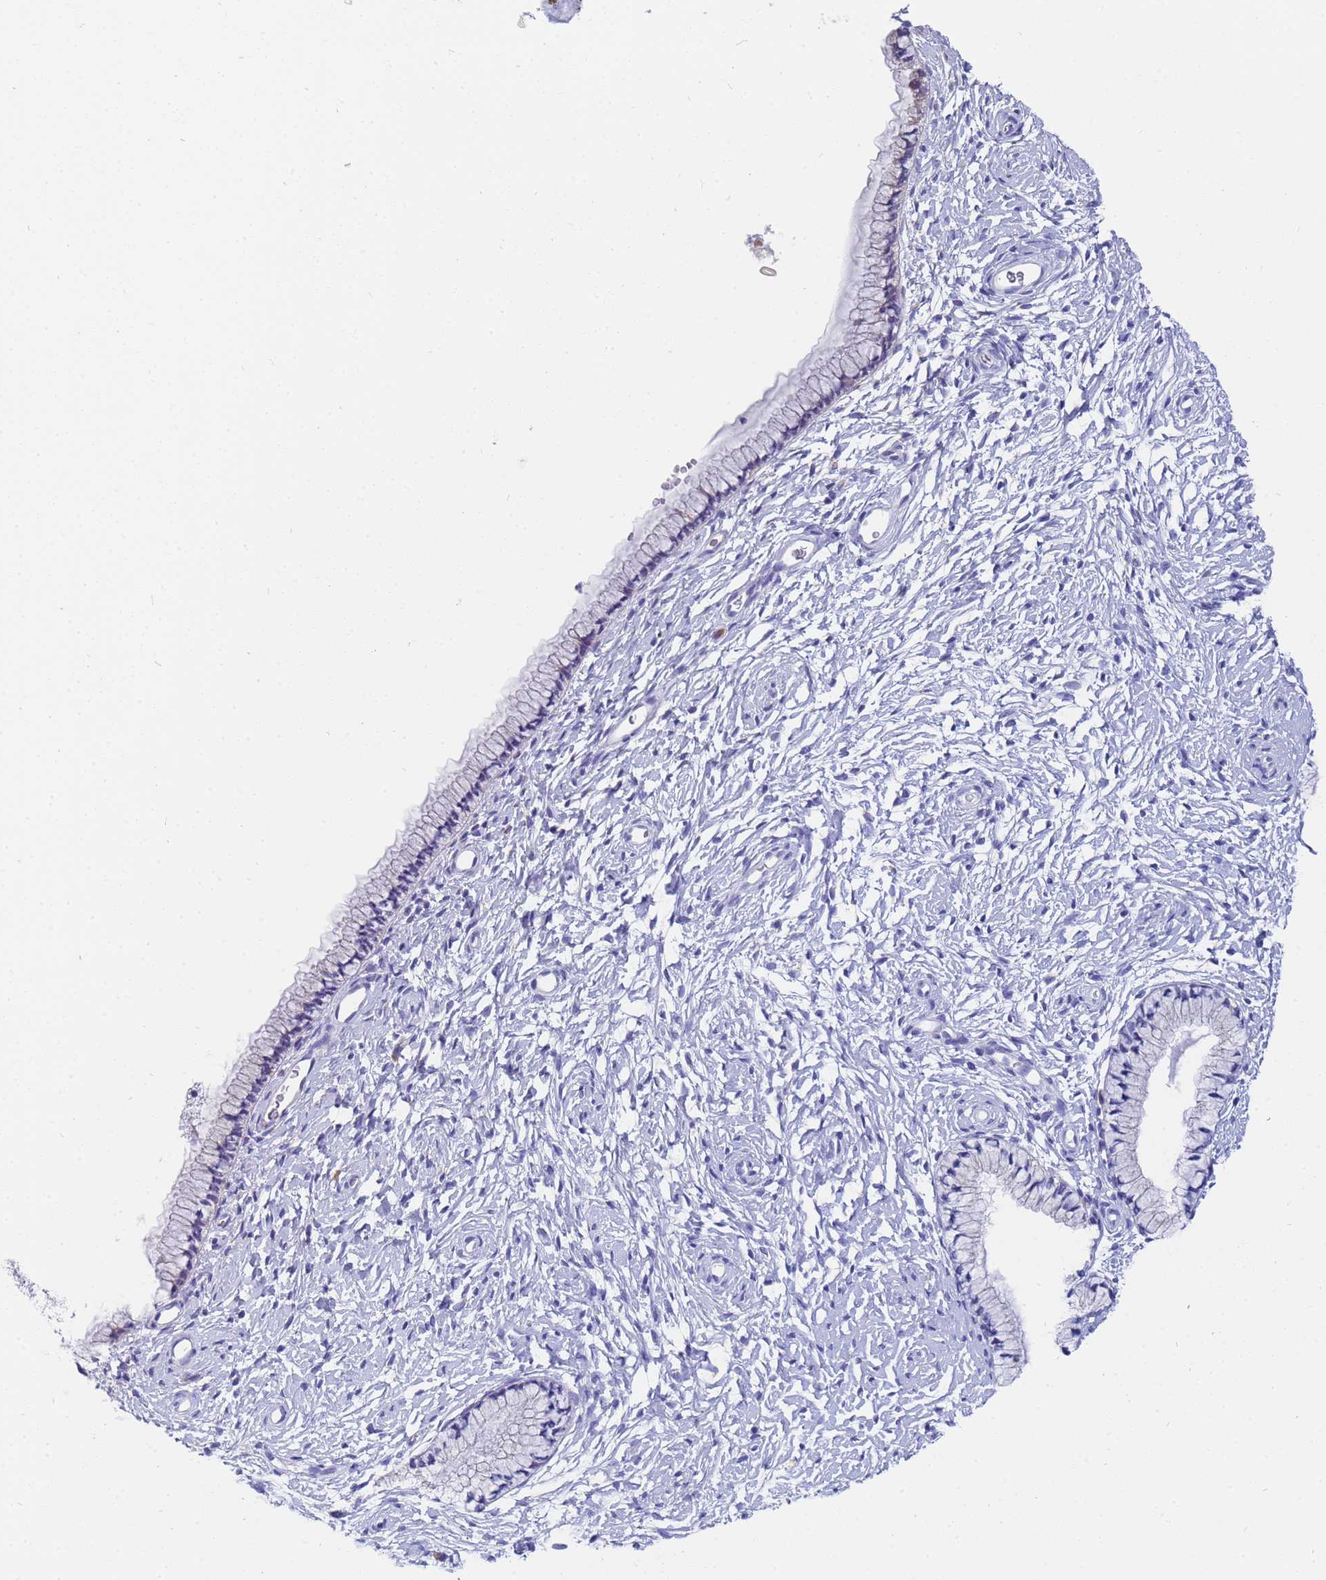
{"staining": {"intensity": "weak", "quantity": "<25%", "location": "cytoplasmic/membranous"}, "tissue": "cervix", "cell_type": "Glandular cells", "image_type": "normal", "snomed": [{"axis": "morphology", "description": "Normal tissue, NOS"}, {"axis": "topography", "description": "Cervix"}], "caption": "Glandular cells are negative for brown protein staining in unremarkable cervix. The staining was performed using DAB (3,3'-diaminobenzidine) to visualize the protein expression in brown, while the nuclei were stained in blue with hematoxylin (Magnification: 20x).", "gene": "TM4SF4", "patient": {"sex": "female", "age": 33}}